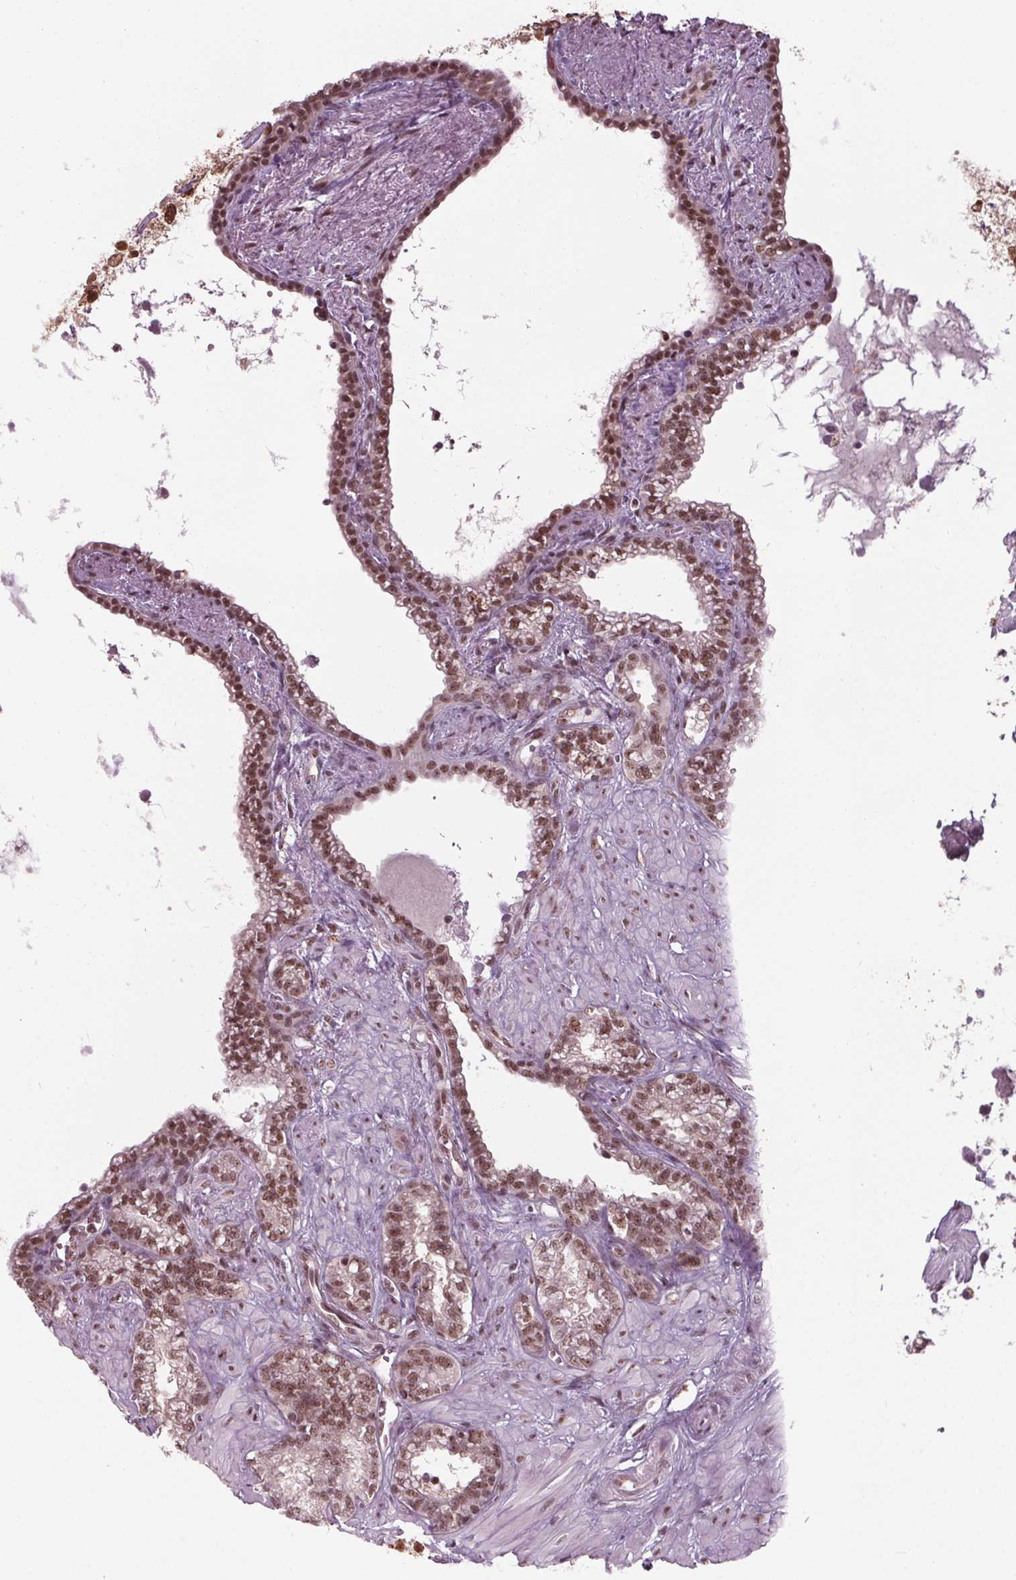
{"staining": {"intensity": "strong", "quantity": ">75%", "location": "nuclear"}, "tissue": "seminal vesicle", "cell_type": "Glandular cells", "image_type": "normal", "snomed": [{"axis": "morphology", "description": "Normal tissue, NOS"}, {"axis": "morphology", "description": "Urothelial carcinoma, NOS"}, {"axis": "topography", "description": "Urinary bladder"}, {"axis": "topography", "description": "Seminal veicle"}], "caption": "Immunohistochemical staining of benign seminal vesicle reveals high levels of strong nuclear positivity in approximately >75% of glandular cells. The staining was performed using DAB to visualize the protein expression in brown, while the nuclei were stained in blue with hematoxylin (Magnification: 20x).", "gene": "DDX41", "patient": {"sex": "male", "age": 76}}